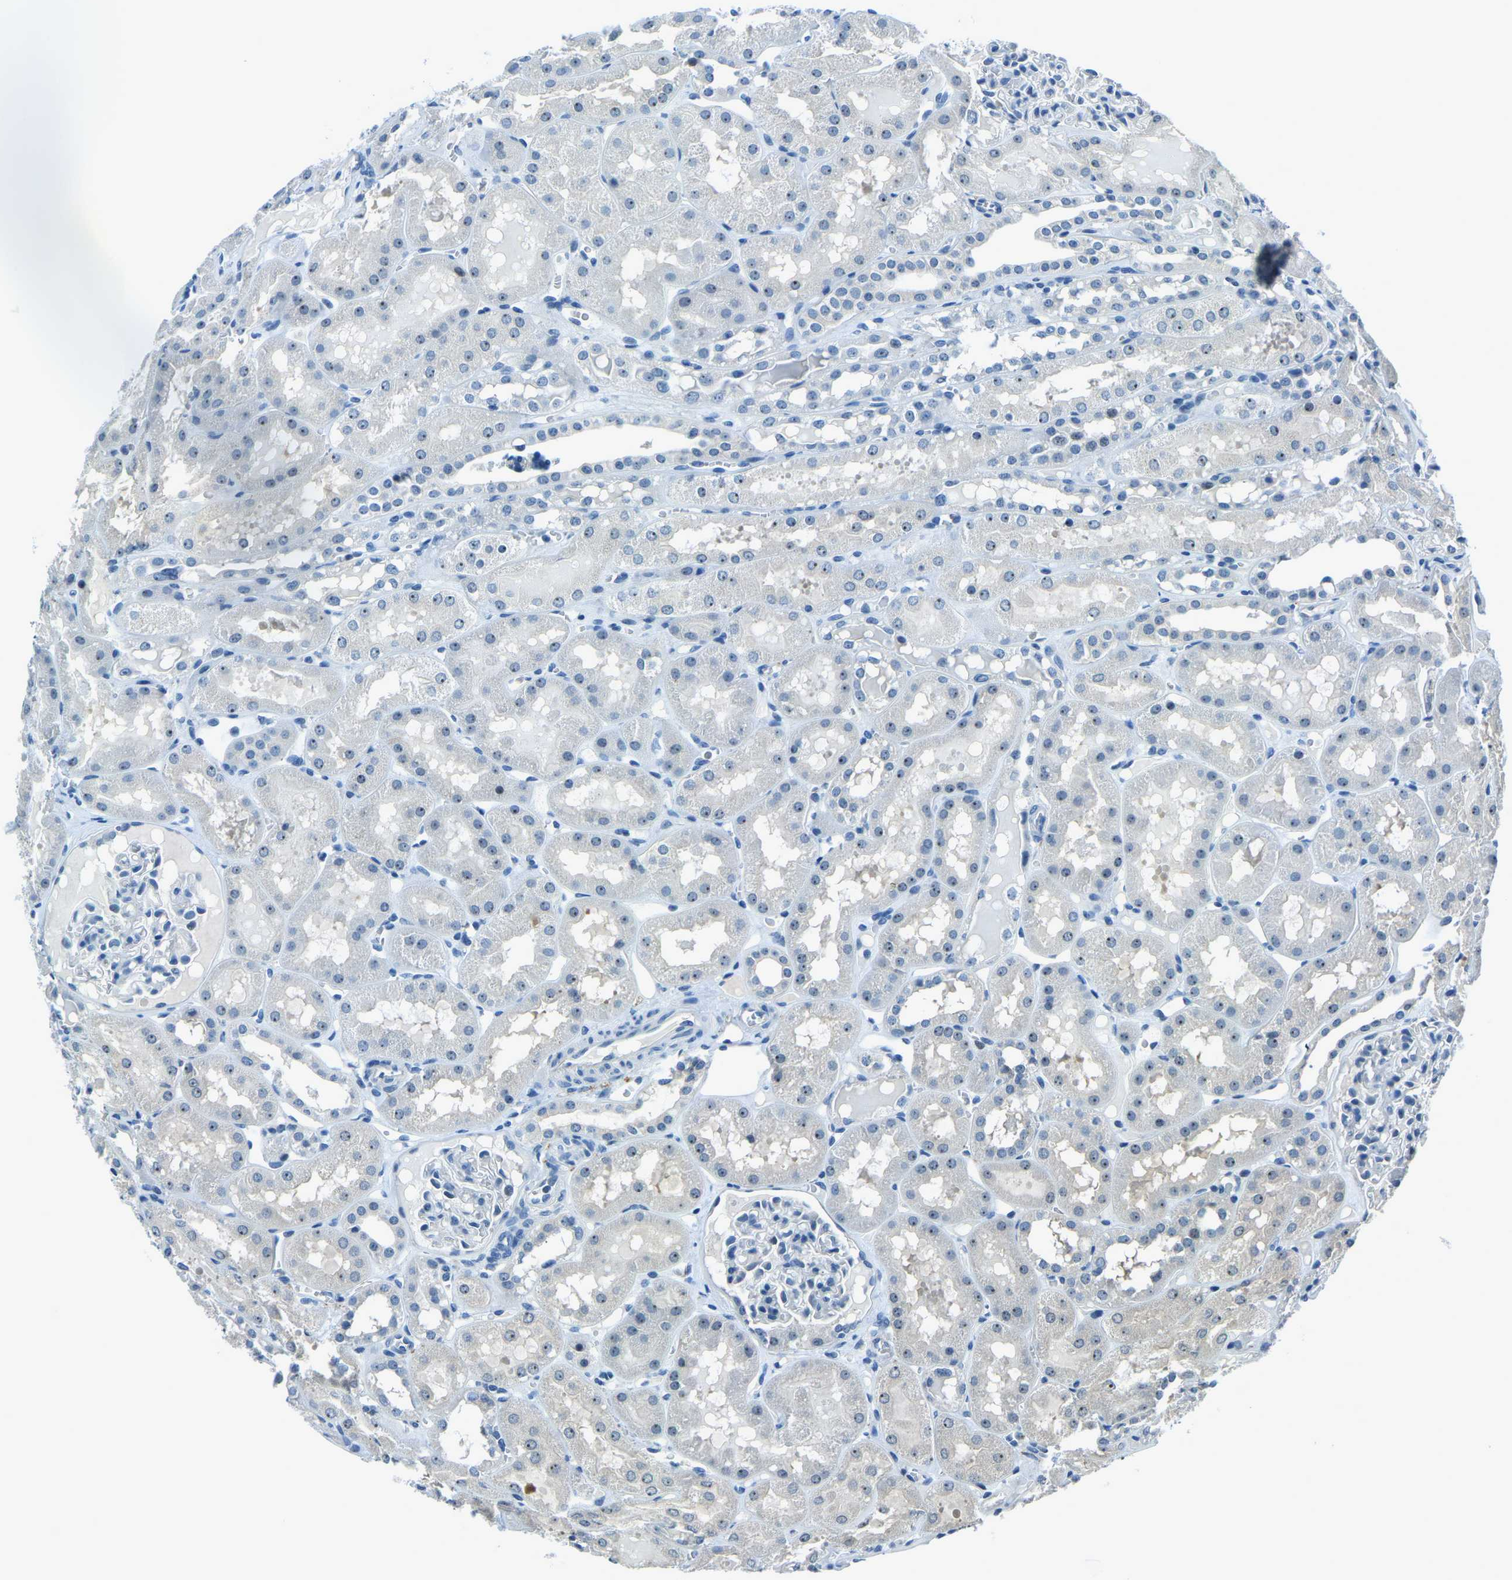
{"staining": {"intensity": "negative", "quantity": "none", "location": "none"}, "tissue": "kidney", "cell_type": "Cells in glomeruli", "image_type": "normal", "snomed": [{"axis": "morphology", "description": "Normal tissue, NOS"}, {"axis": "topography", "description": "Kidney"}, {"axis": "topography", "description": "Urinary bladder"}], "caption": "High power microscopy photomicrograph of an immunohistochemistry photomicrograph of normal kidney, revealing no significant expression in cells in glomeruli.", "gene": "RRP1", "patient": {"sex": "male", "age": 16}}